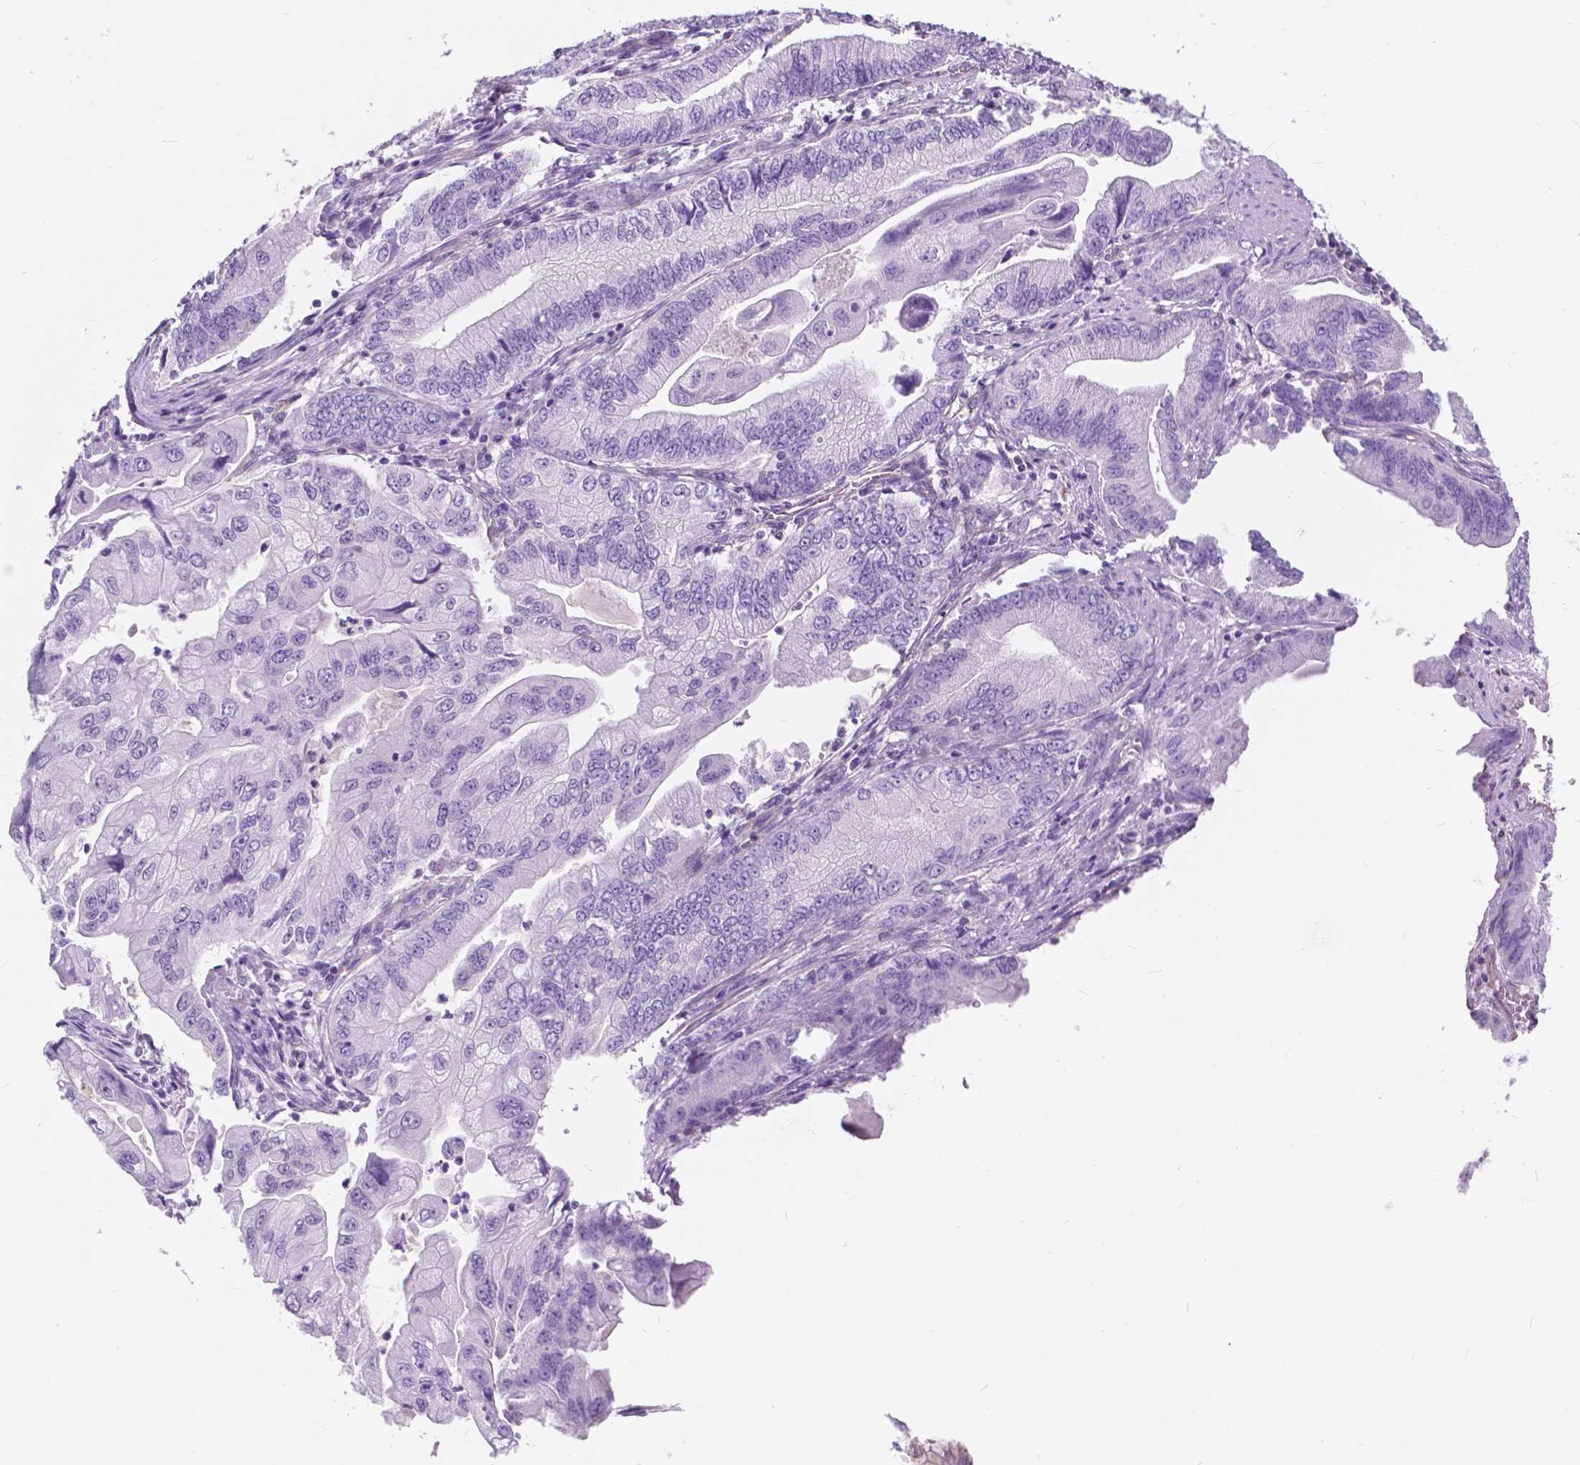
{"staining": {"intensity": "negative", "quantity": "none", "location": "none"}, "tissue": "stomach cancer", "cell_type": "Tumor cells", "image_type": "cancer", "snomed": [{"axis": "morphology", "description": "Adenocarcinoma, NOS"}, {"axis": "topography", "description": "Pancreas"}, {"axis": "topography", "description": "Stomach, upper"}], "caption": "The IHC micrograph has no significant expression in tumor cells of stomach adenocarcinoma tissue.", "gene": "AMOT", "patient": {"sex": "male", "age": 77}}